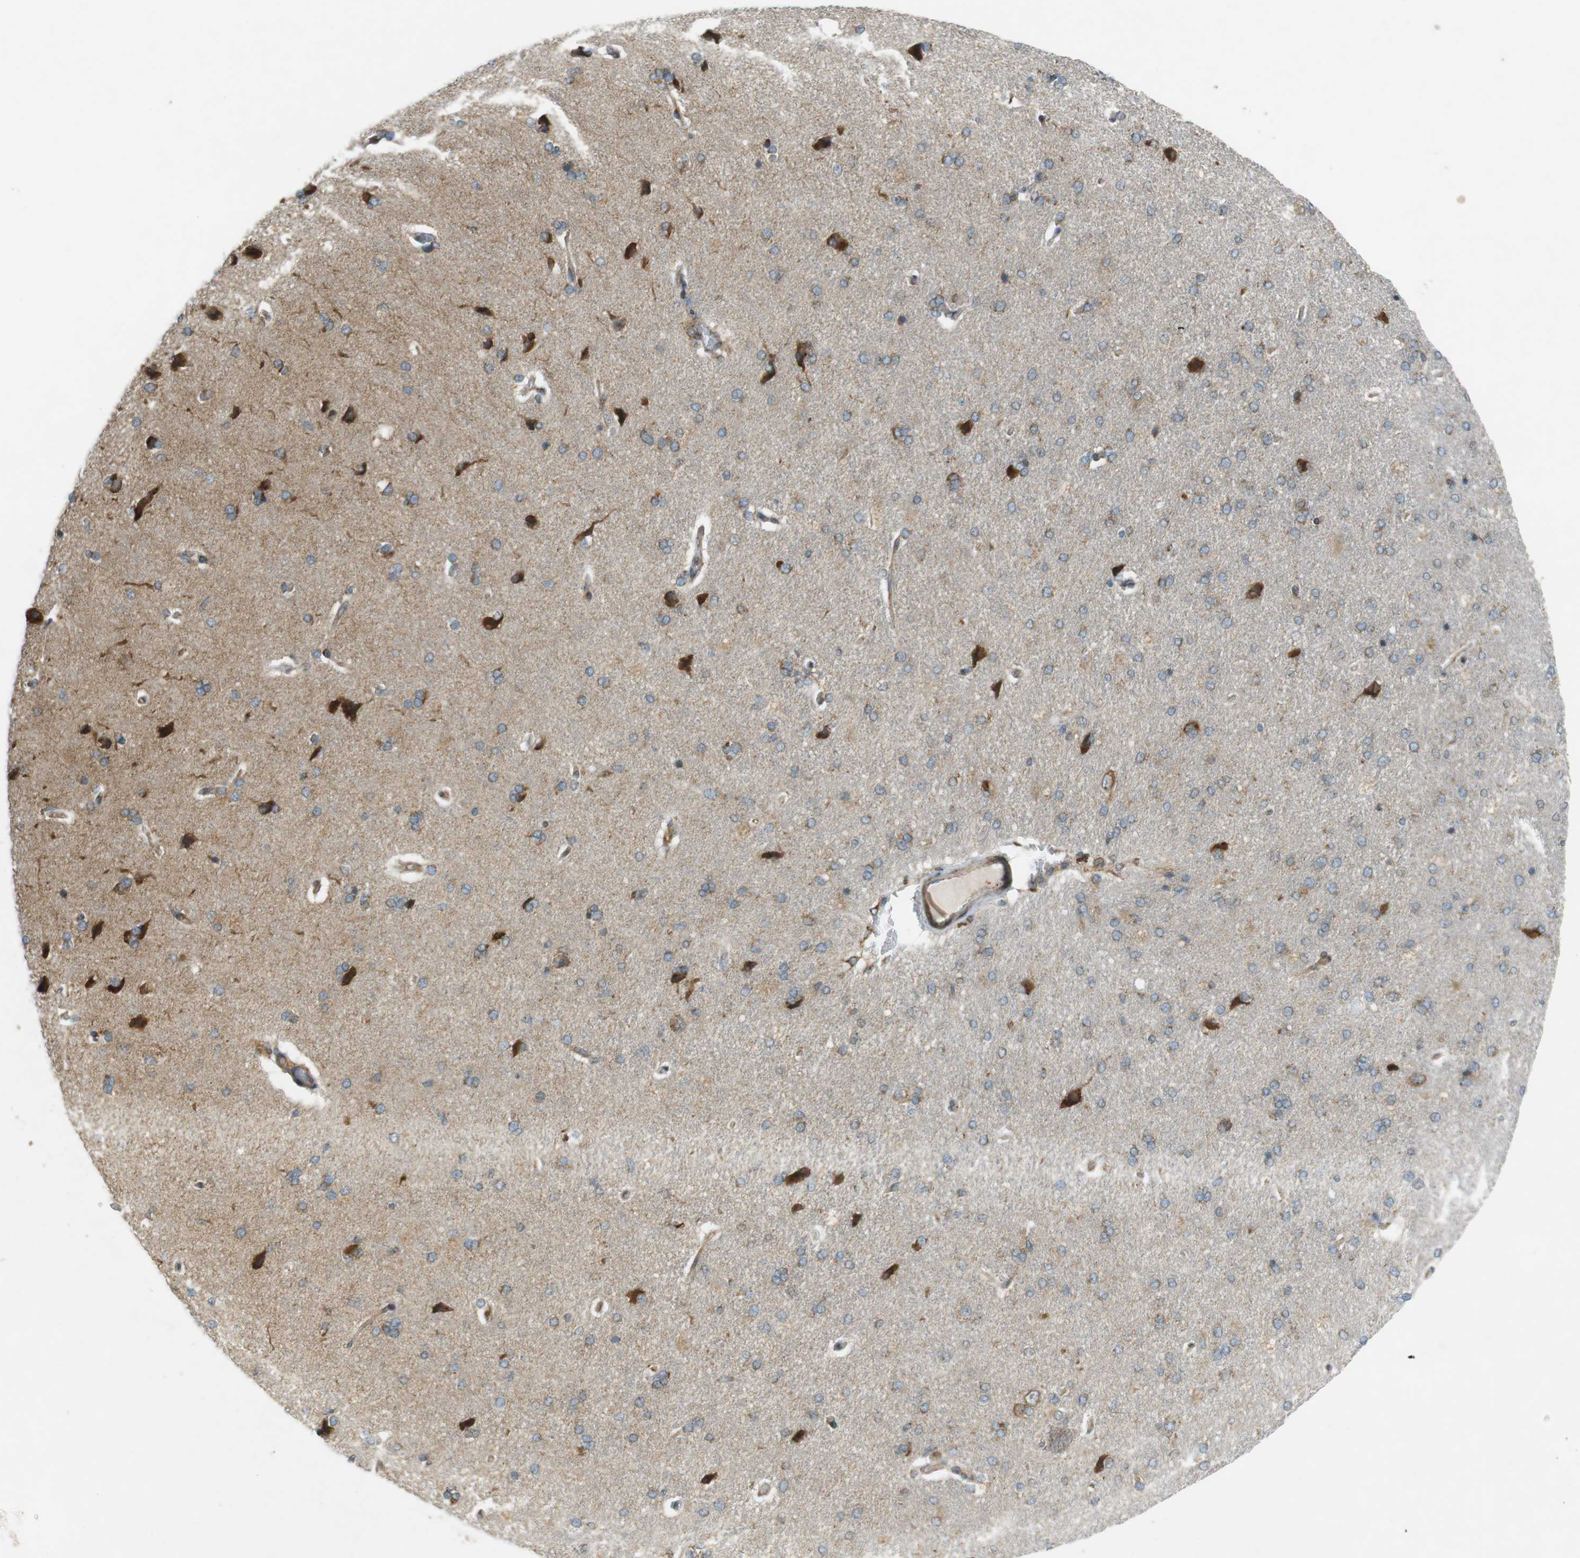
{"staining": {"intensity": "weak", "quantity": "25%-75%", "location": "cytoplasmic/membranous"}, "tissue": "cerebral cortex", "cell_type": "Endothelial cells", "image_type": "normal", "snomed": [{"axis": "morphology", "description": "Normal tissue, NOS"}, {"axis": "topography", "description": "Cerebral cortex"}], "caption": "This image exhibits immunohistochemistry staining of benign human cerebral cortex, with low weak cytoplasmic/membranous staining in approximately 25%-75% of endothelial cells.", "gene": "SLC41A1", "patient": {"sex": "male", "age": 62}}